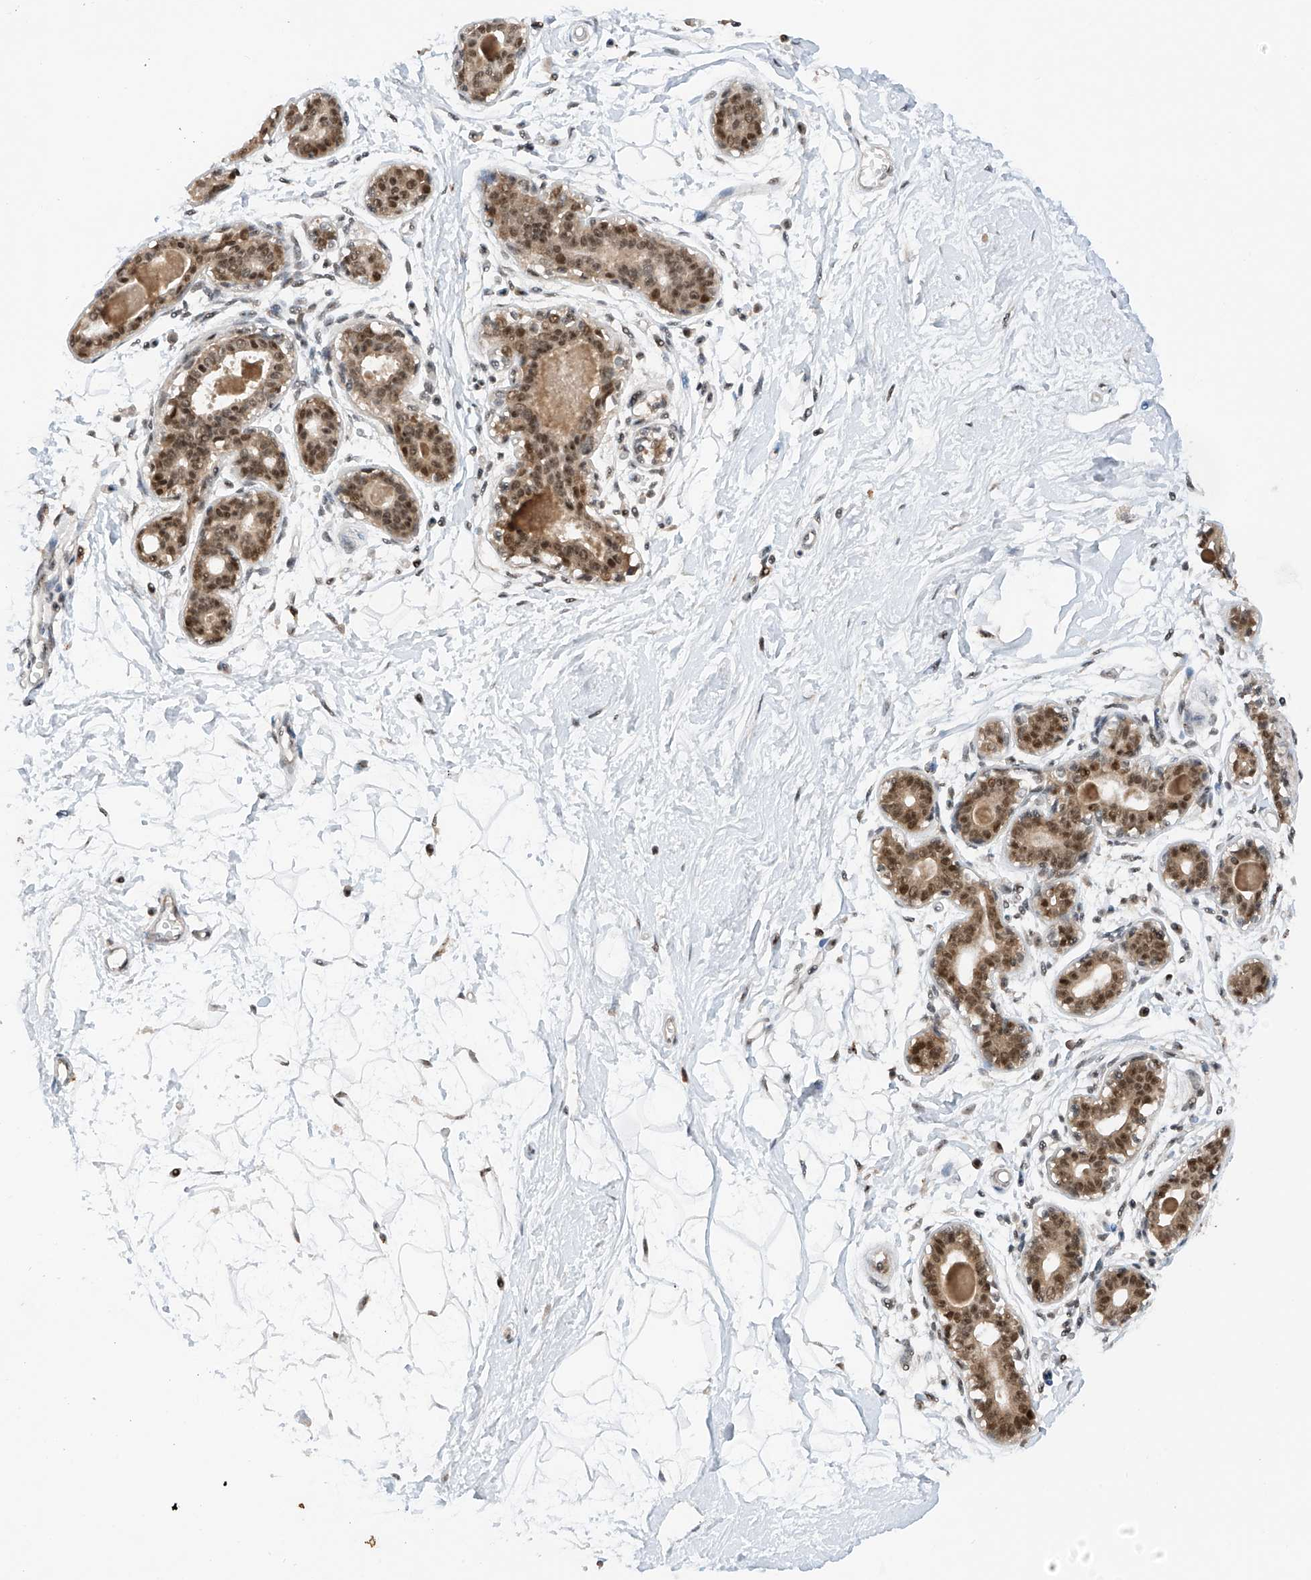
{"staining": {"intensity": "moderate", "quantity": ">75%", "location": "nuclear"}, "tissue": "breast", "cell_type": "Adipocytes", "image_type": "normal", "snomed": [{"axis": "morphology", "description": "Normal tissue, NOS"}, {"axis": "topography", "description": "Breast"}], "caption": "Protein expression analysis of unremarkable breast displays moderate nuclear expression in approximately >75% of adipocytes.", "gene": "RPAIN", "patient": {"sex": "female", "age": 45}}